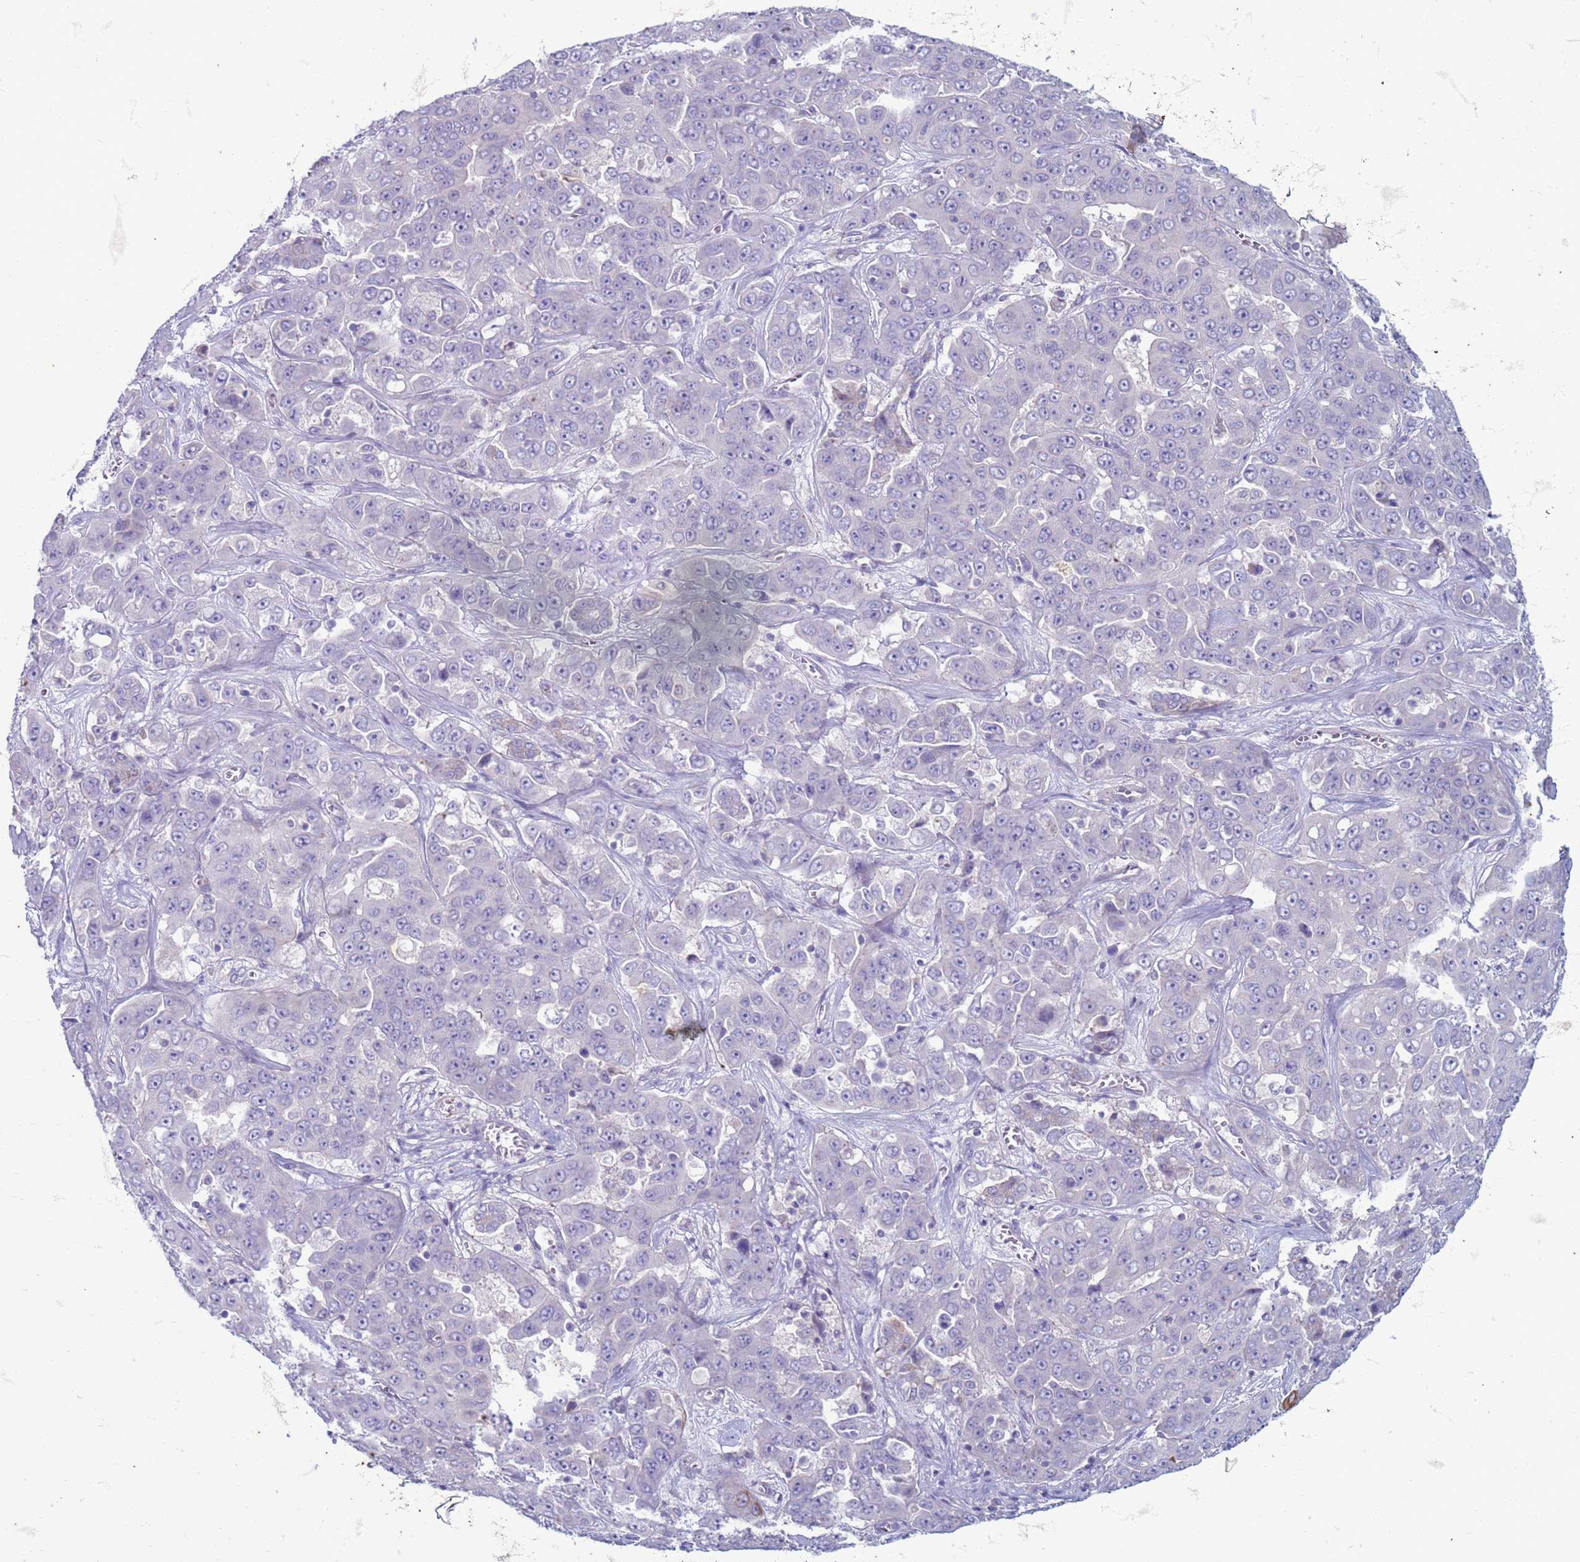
{"staining": {"intensity": "negative", "quantity": "none", "location": "none"}, "tissue": "liver cancer", "cell_type": "Tumor cells", "image_type": "cancer", "snomed": [{"axis": "morphology", "description": "Cholangiocarcinoma"}, {"axis": "topography", "description": "Liver"}], "caption": "The image shows no staining of tumor cells in liver cancer.", "gene": "SUCO", "patient": {"sex": "female", "age": 52}}